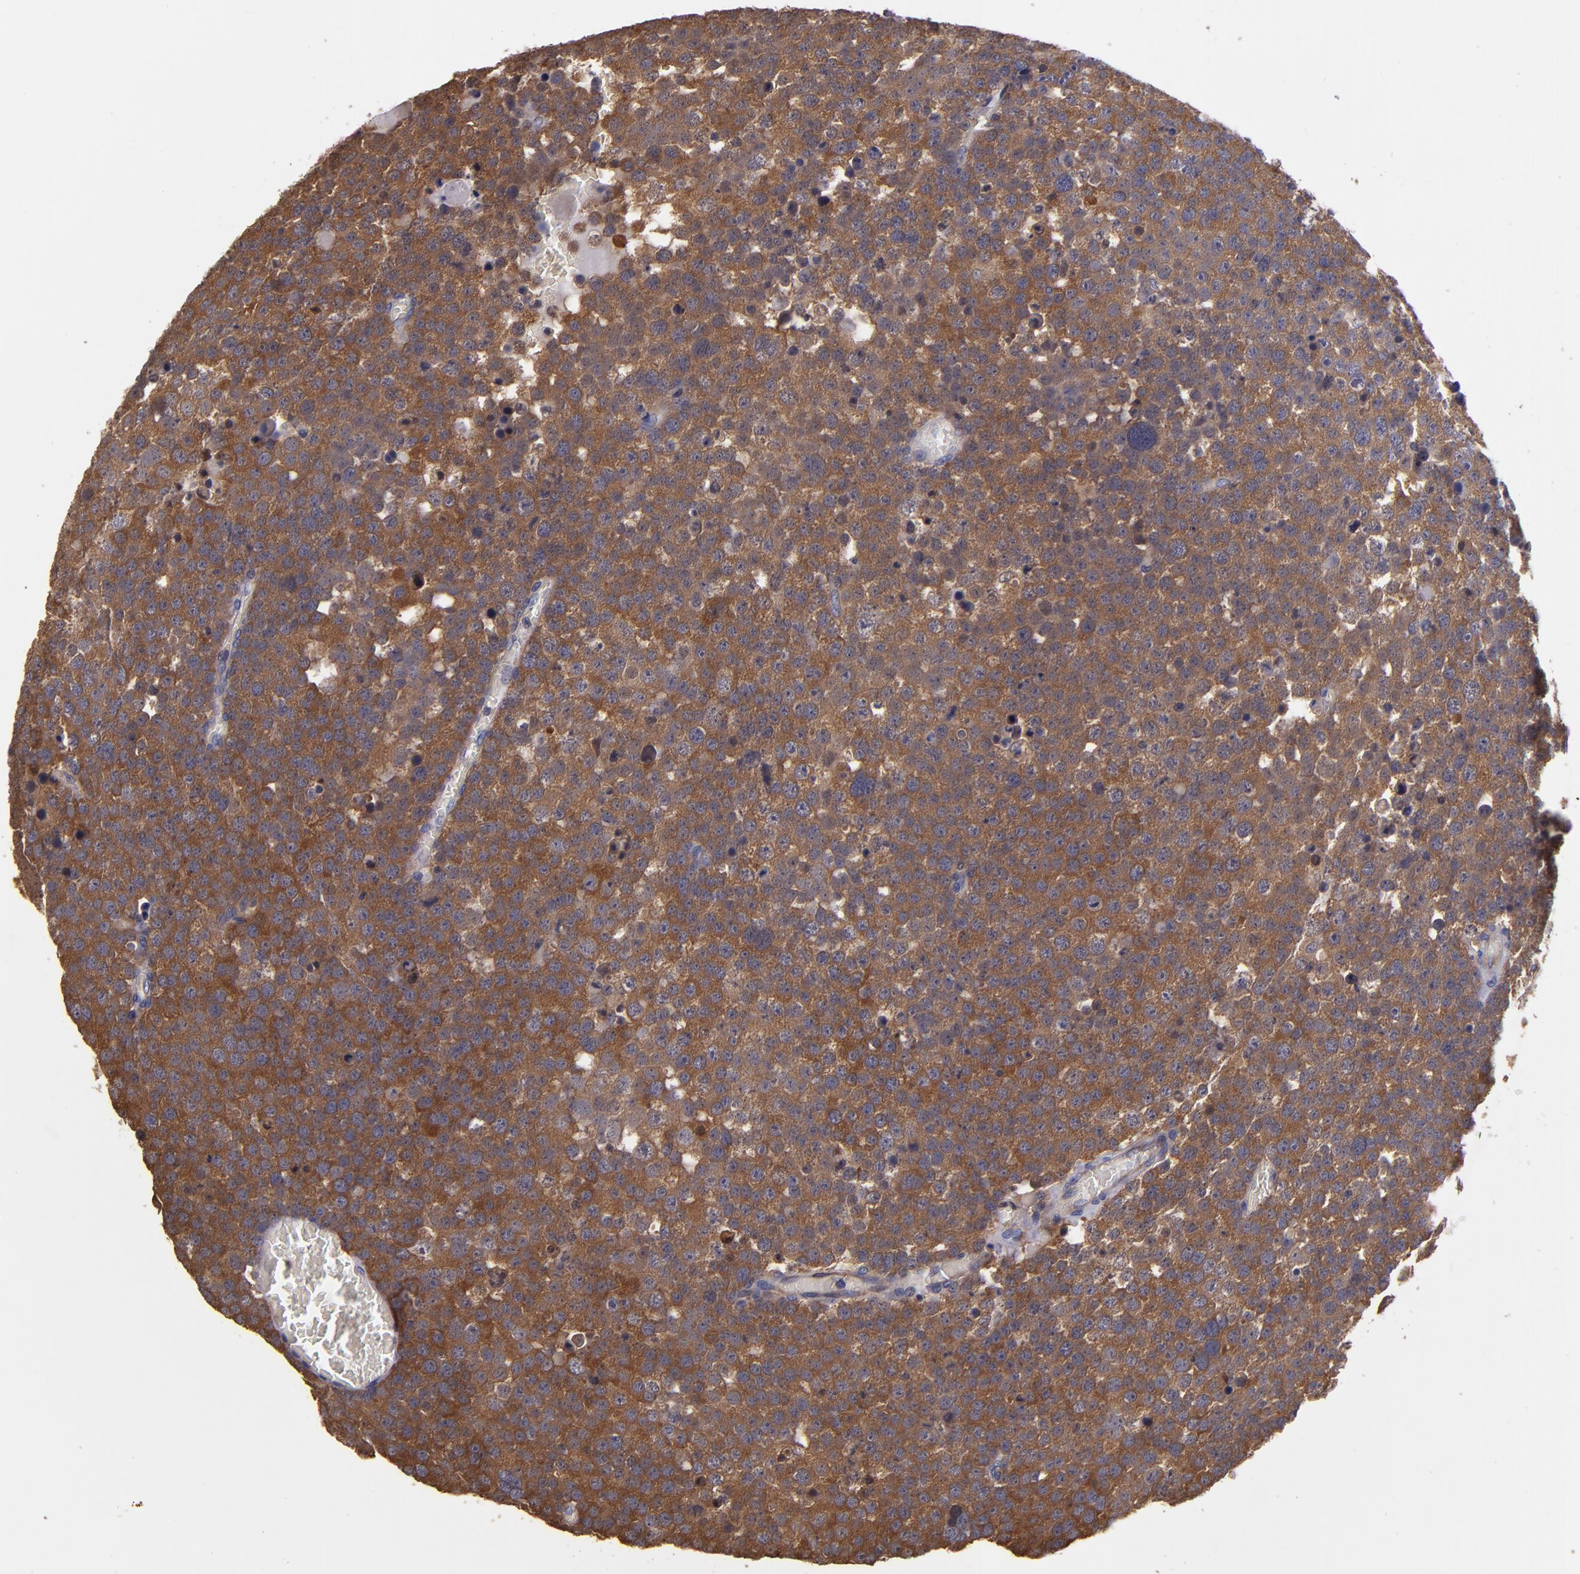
{"staining": {"intensity": "moderate", "quantity": ">75%", "location": "cytoplasmic/membranous"}, "tissue": "testis cancer", "cell_type": "Tumor cells", "image_type": "cancer", "snomed": [{"axis": "morphology", "description": "Seminoma, NOS"}, {"axis": "topography", "description": "Testis"}], "caption": "DAB (3,3'-diaminobenzidine) immunohistochemical staining of seminoma (testis) displays moderate cytoplasmic/membranous protein positivity in about >75% of tumor cells.", "gene": "CARS1", "patient": {"sex": "male", "age": 71}}